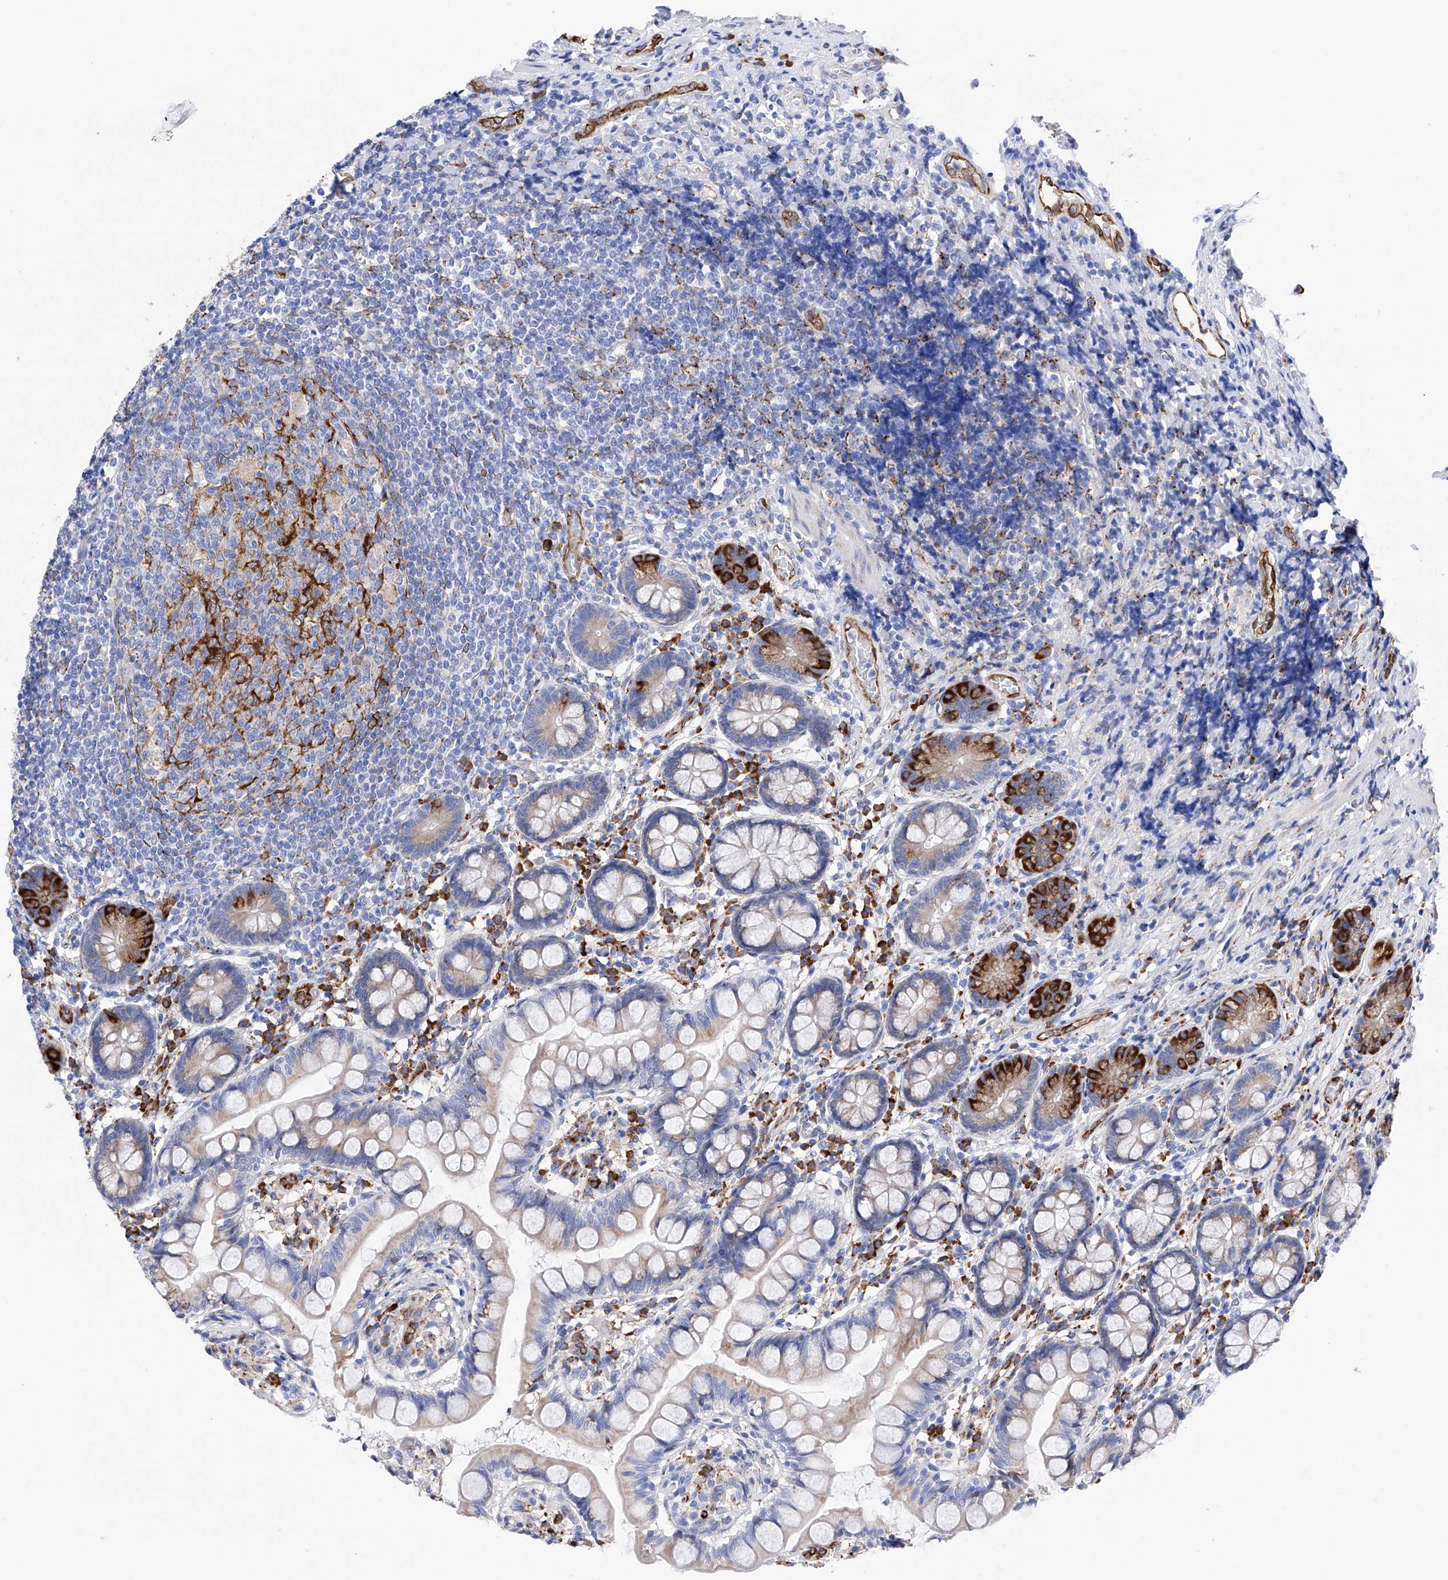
{"staining": {"intensity": "strong", "quantity": "<25%", "location": "cytoplasmic/membranous"}, "tissue": "small intestine", "cell_type": "Glandular cells", "image_type": "normal", "snomed": [{"axis": "morphology", "description": "Normal tissue, NOS"}, {"axis": "topography", "description": "Small intestine"}], "caption": "Immunohistochemical staining of benign small intestine exhibits strong cytoplasmic/membranous protein staining in about <25% of glandular cells.", "gene": "PDIA5", "patient": {"sex": "male", "age": 52}}